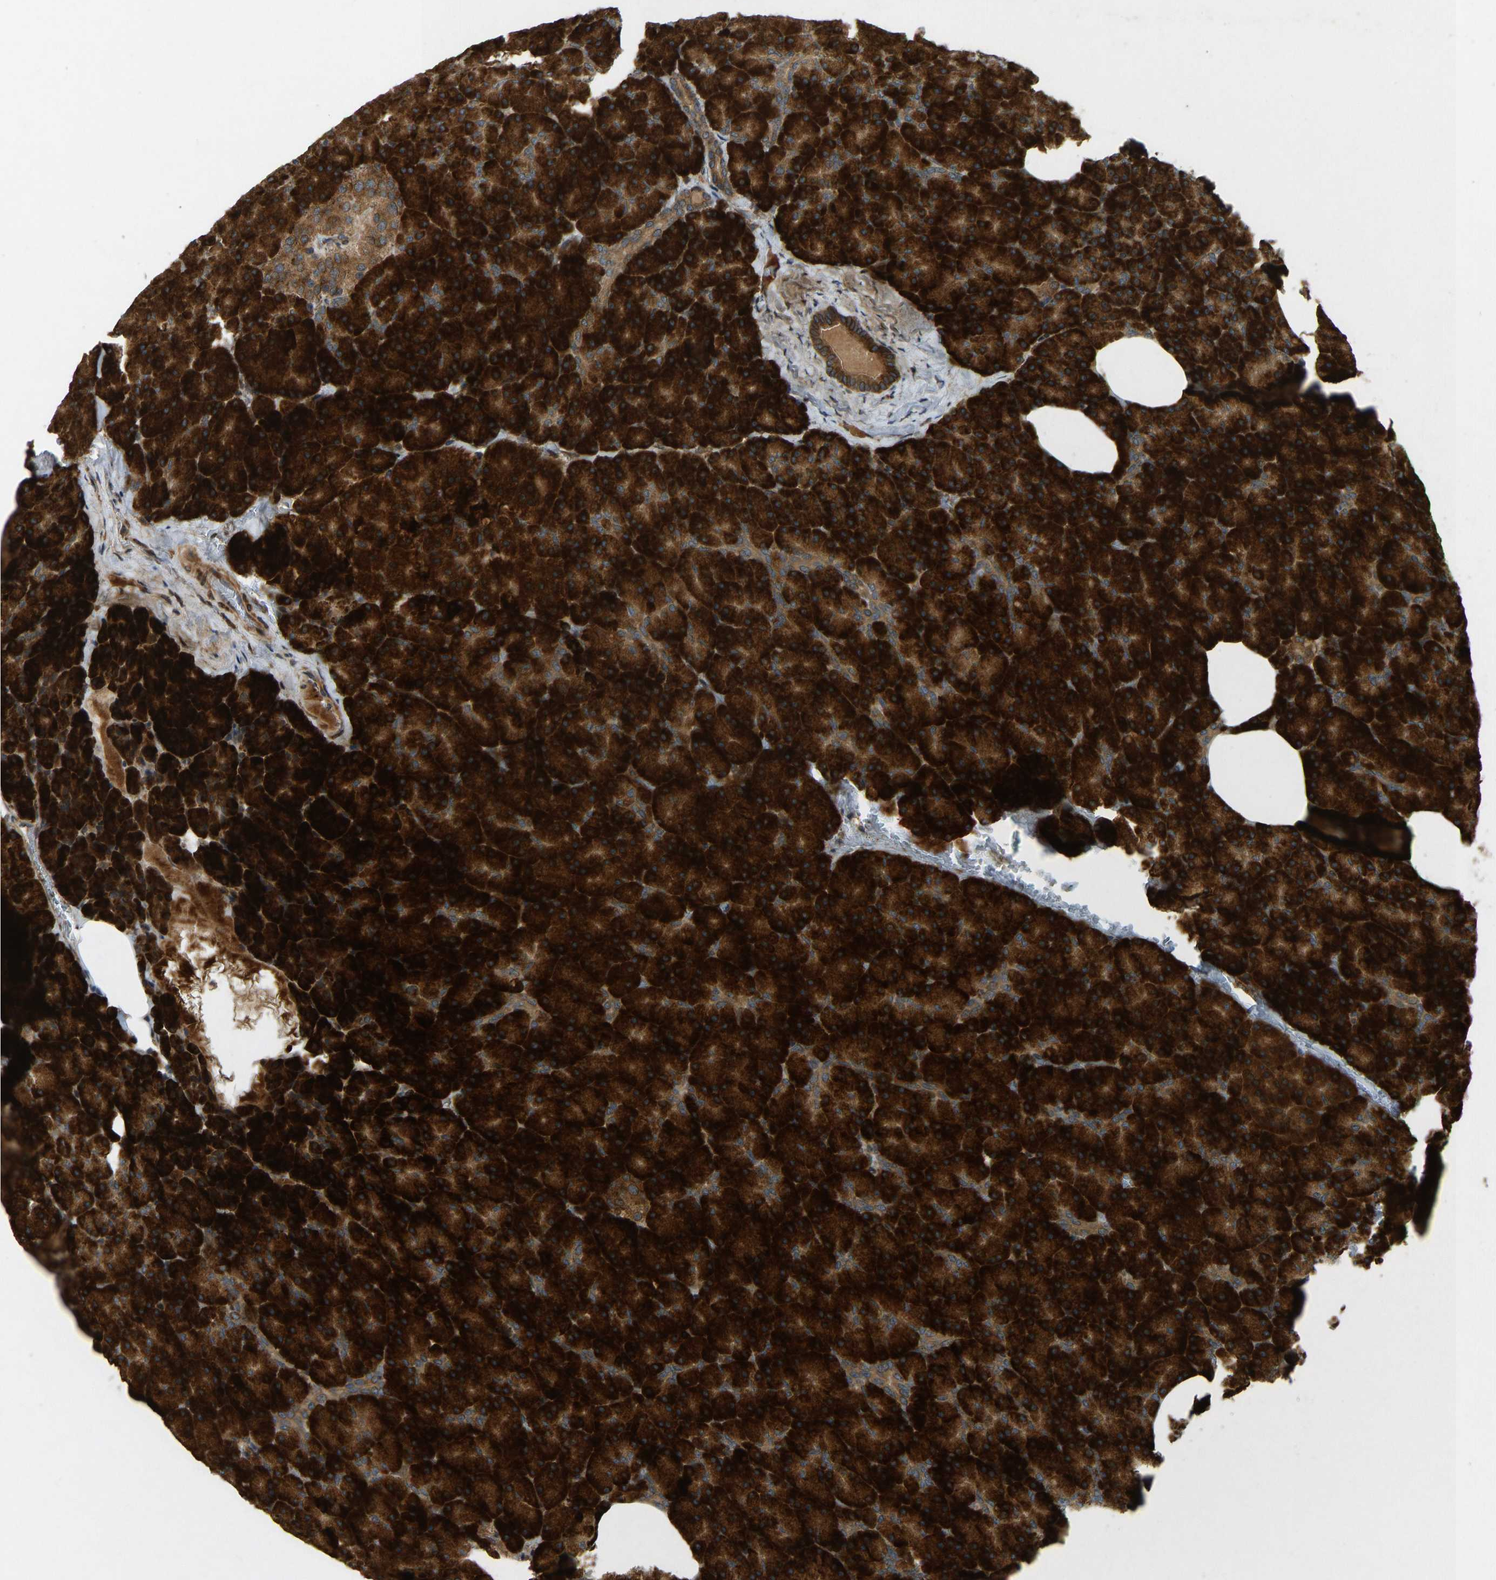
{"staining": {"intensity": "strong", "quantity": ">75%", "location": "cytoplasmic/membranous"}, "tissue": "pancreas", "cell_type": "Exocrine glandular cells", "image_type": "normal", "snomed": [{"axis": "morphology", "description": "Normal tissue, NOS"}, {"axis": "topography", "description": "Pancreas"}], "caption": "Protein expression by immunohistochemistry (IHC) reveals strong cytoplasmic/membranous expression in about >75% of exocrine glandular cells in normal pancreas. The protein is stained brown, and the nuclei are stained in blue (DAB (3,3'-diaminobenzidine) IHC with brightfield microscopy, high magnification).", "gene": "RPN2", "patient": {"sex": "female", "age": 35}}